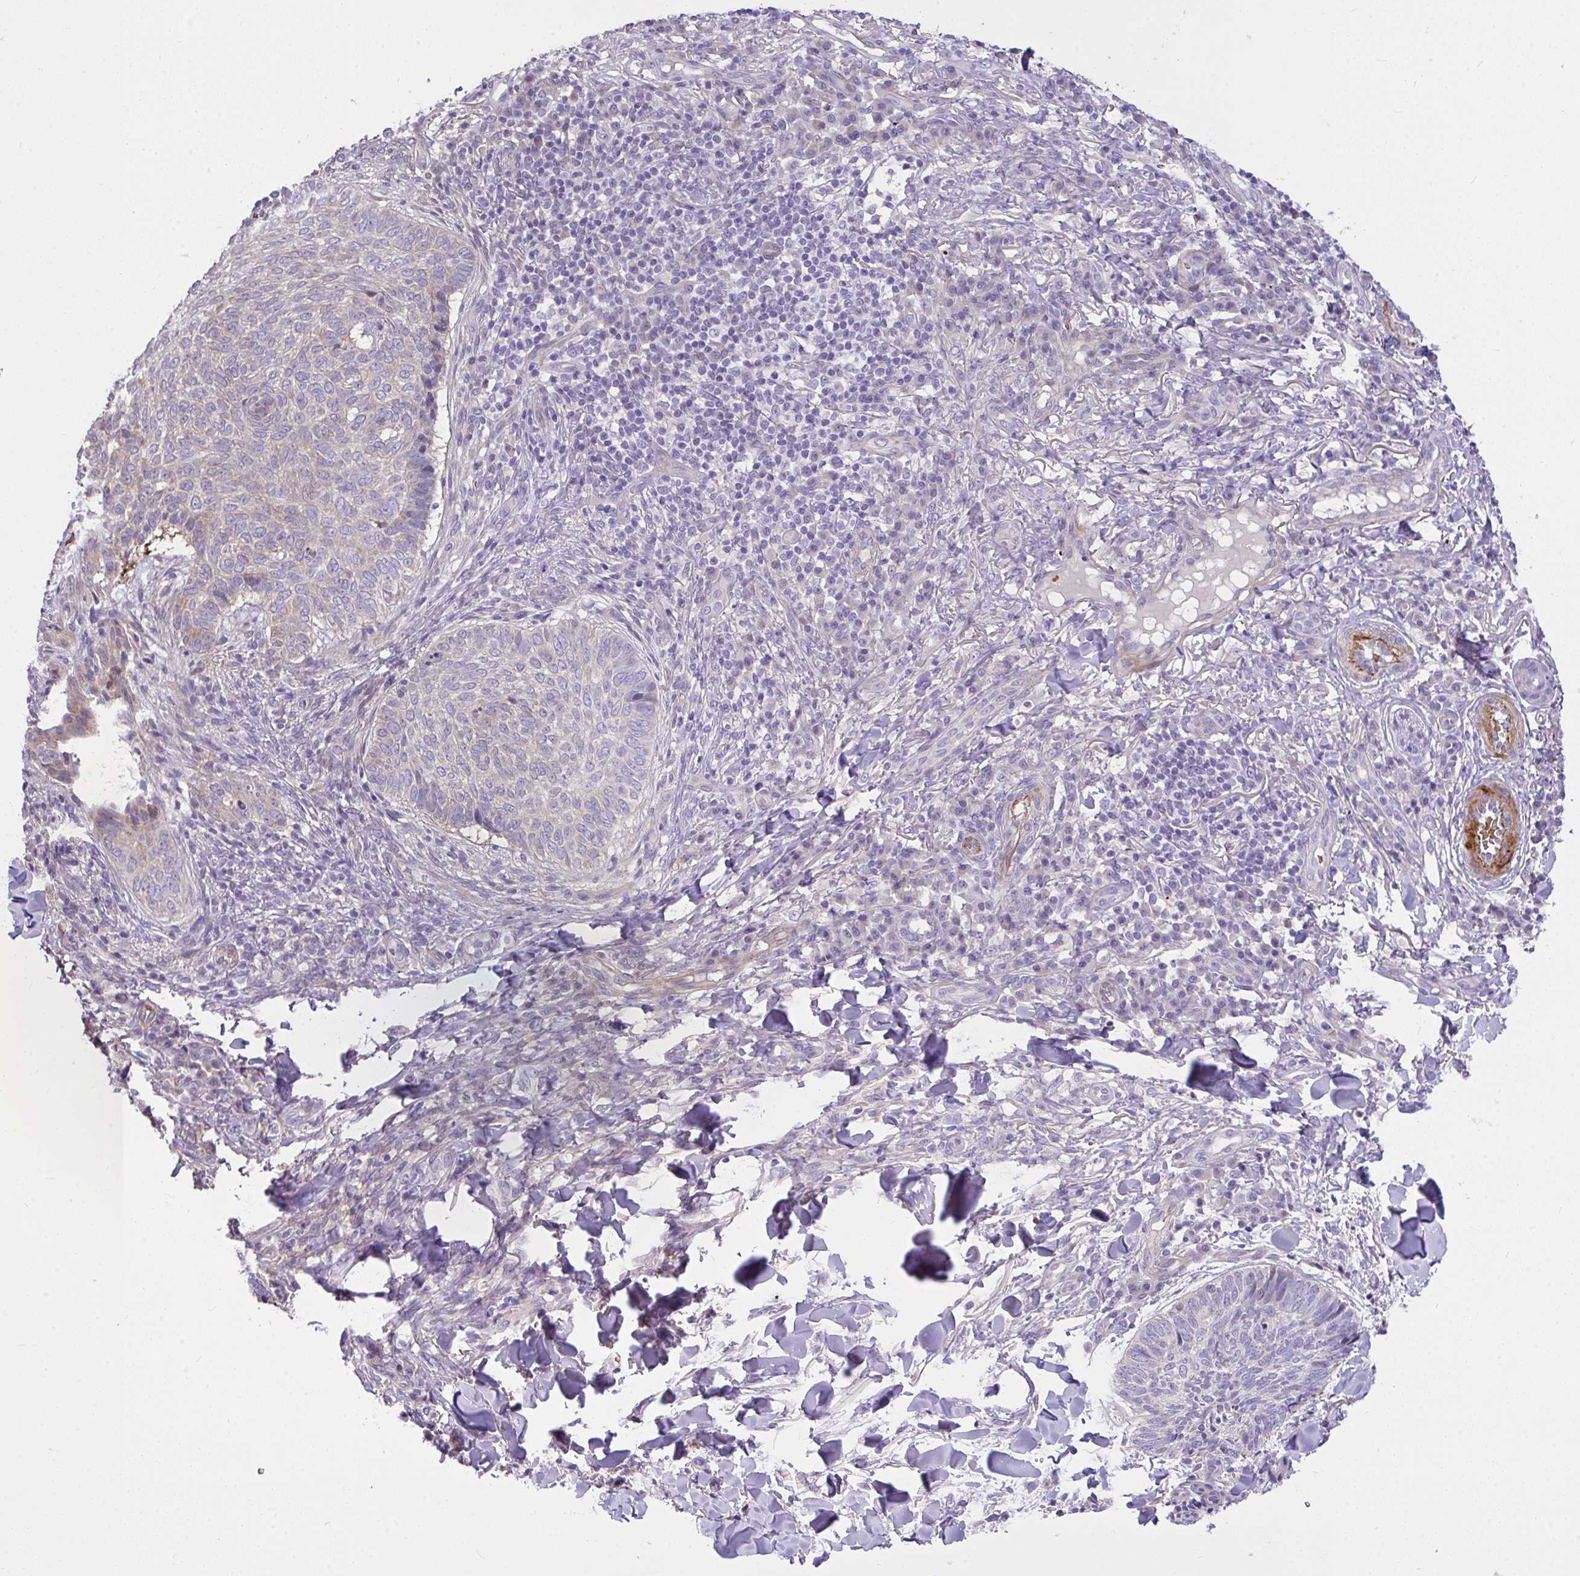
{"staining": {"intensity": "negative", "quantity": "none", "location": "none"}, "tissue": "skin cancer", "cell_type": "Tumor cells", "image_type": "cancer", "snomed": [{"axis": "morphology", "description": "Normal tissue, NOS"}, {"axis": "morphology", "description": "Basal cell carcinoma"}, {"axis": "topography", "description": "Skin"}], "caption": "The IHC micrograph has no significant expression in tumor cells of skin cancer tissue. (Stains: DAB immunohistochemistry (IHC) with hematoxylin counter stain, Microscopy: brightfield microscopy at high magnification).", "gene": "MOCS1", "patient": {"sex": "male", "age": 50}}